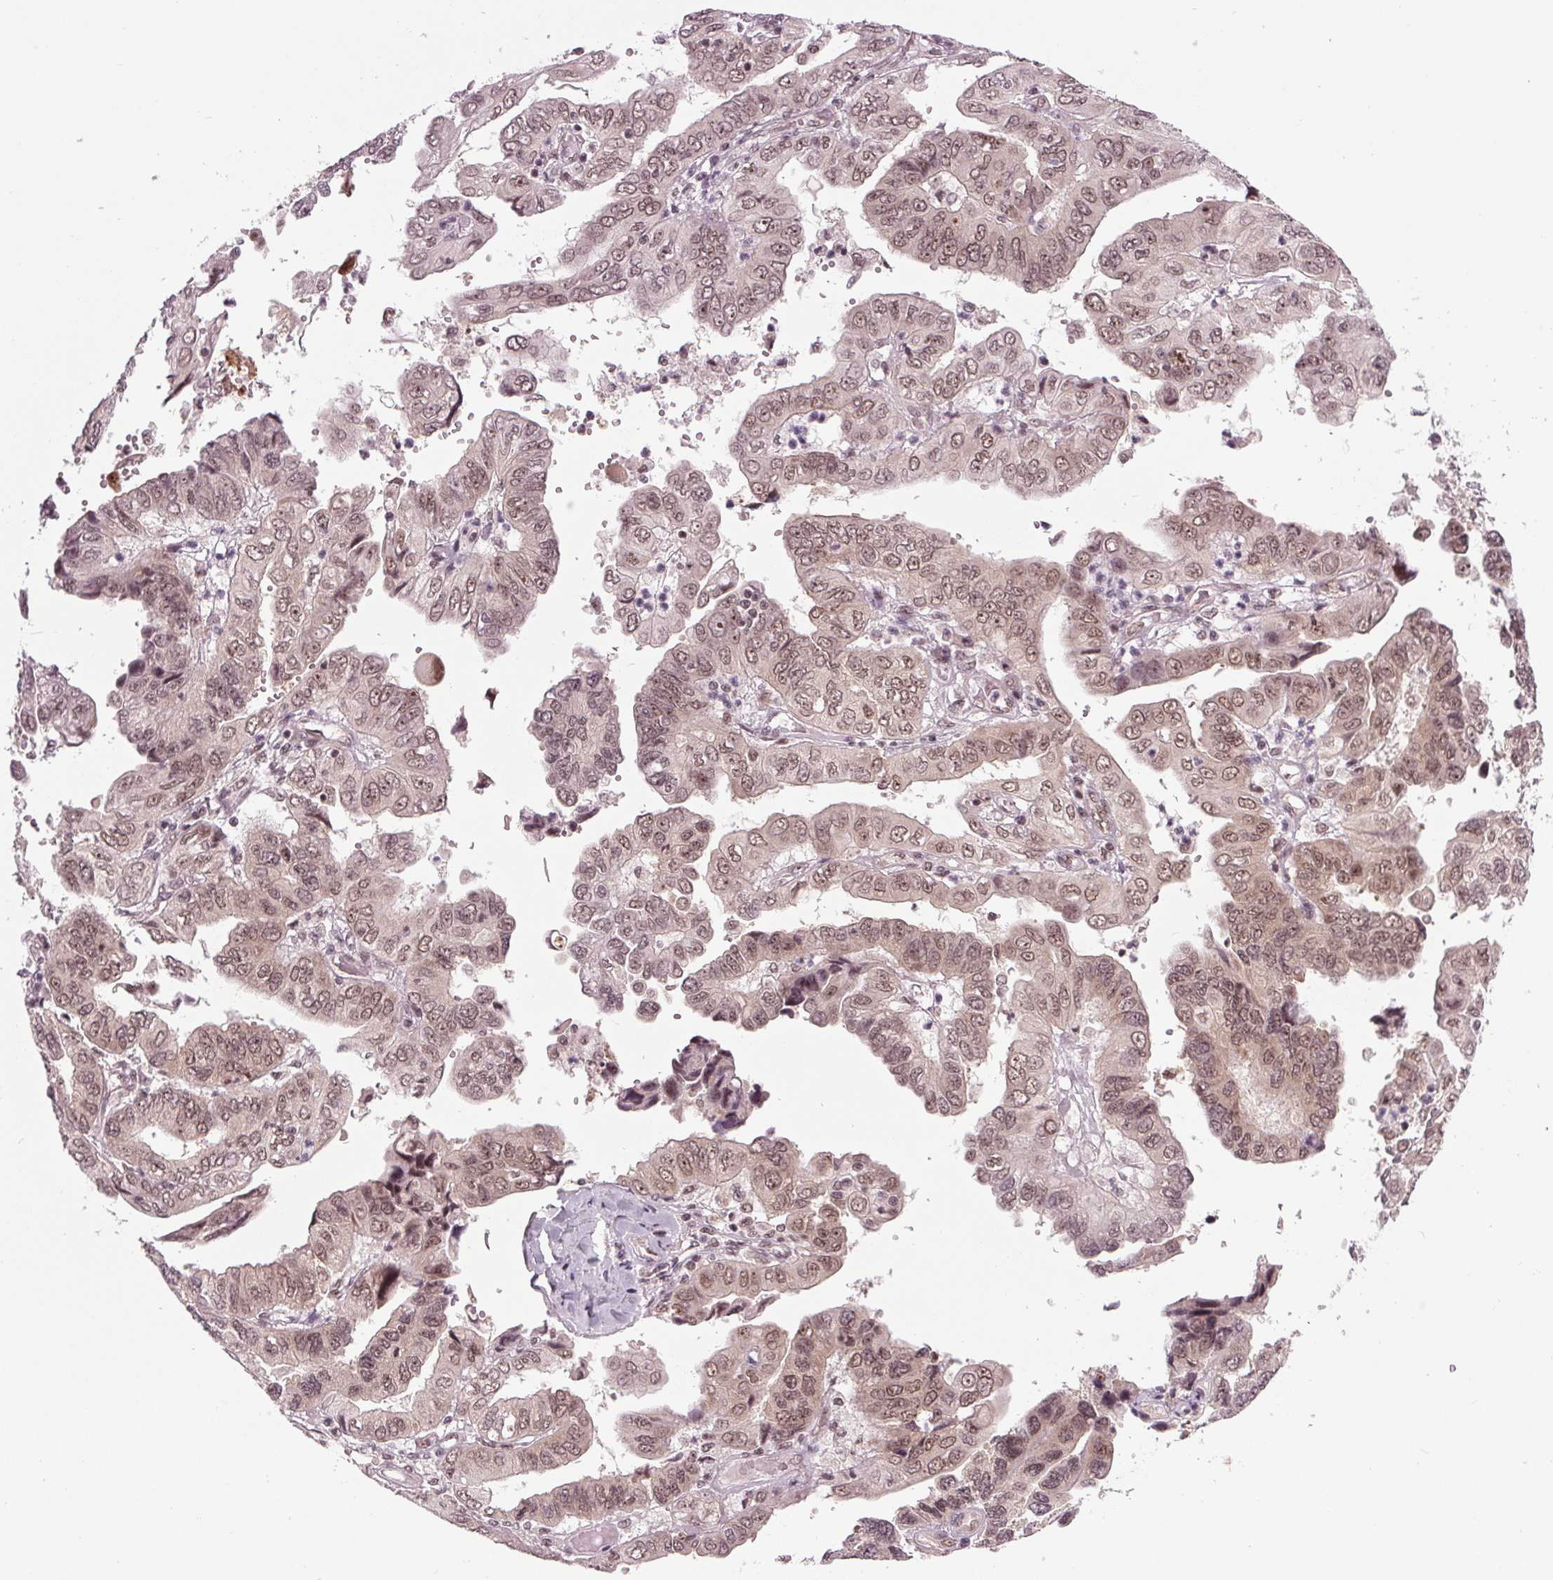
{"staining": {"intensity": "moderate", "quantity": ">75%", "location": "nuclear"}, "tissue": "ovarian cancer", "cell_type": "Tumor cells", "image_type": "cancer", "snomed": [{"axis": "morphology", "description": "Cystadenocarcinoma, serous, NOS"}, {"axis": "topography", "description": "Ovary"}], "caption": "Immunohistochemical staining of serous cystadenocarcinoma (ovarian) demonstrates medium levels of moderate nuclear staining in about >75% of tumor cells.", "gene": "DDX41", "patient": {"sex": "female", "age": 79}}